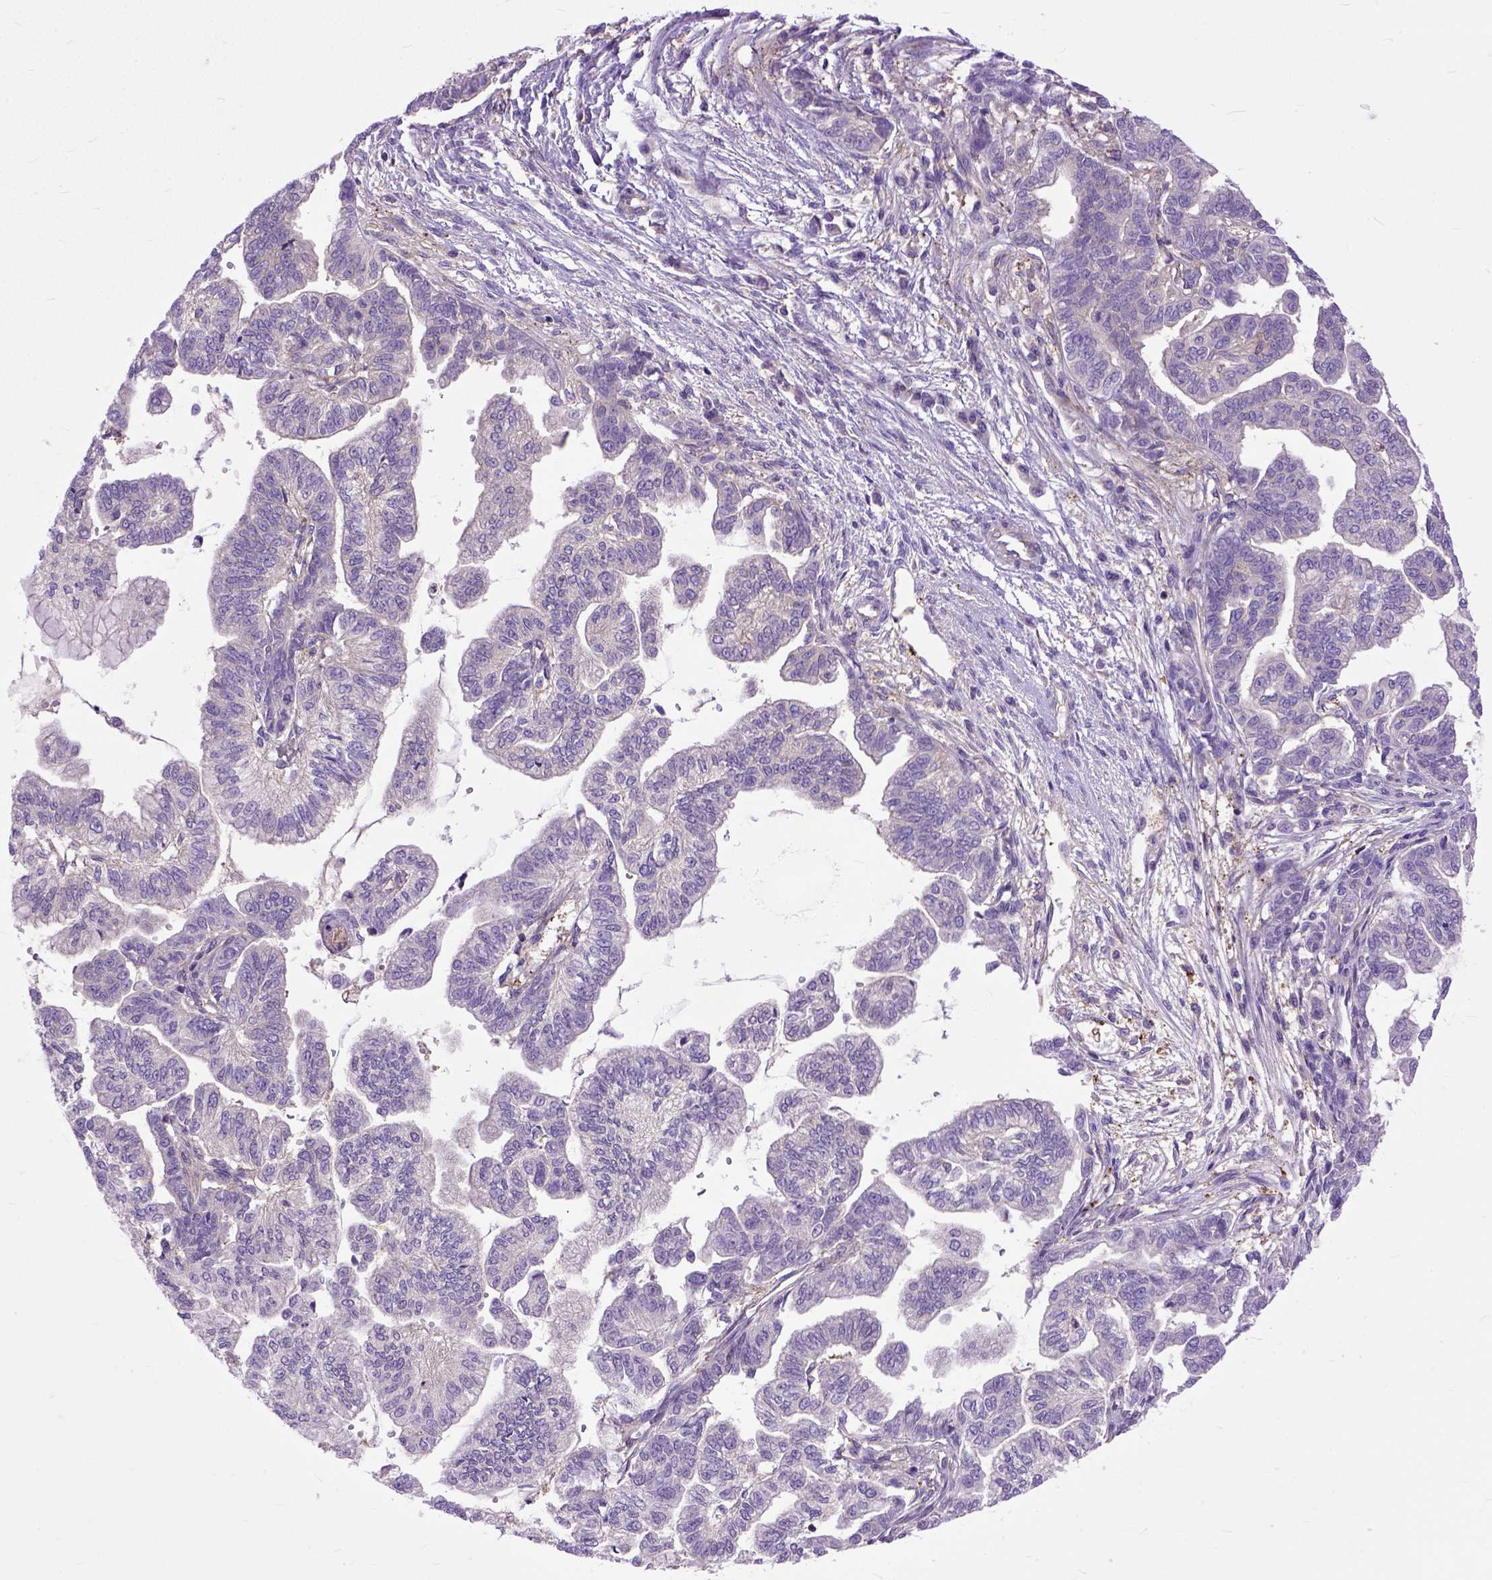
{"staining": {"intensity": "negative", "quantity": "none", "location": "none"}, "tissue": "stomach cancer", "cell_type": "Tumor cells", "image_type": "cancer", "snomed": [{"axis": "morphology", "description": "Adenocarcinoma, NOS"}, {"axis": "topography", "description": "Stomach"}], "caption": "DAB immunohistochemical staining of human stomach cancer exhibits no significant positivity in tumor cells.", "gene": "NAMPT", "patient": {"sex": "male", "age": 83}}